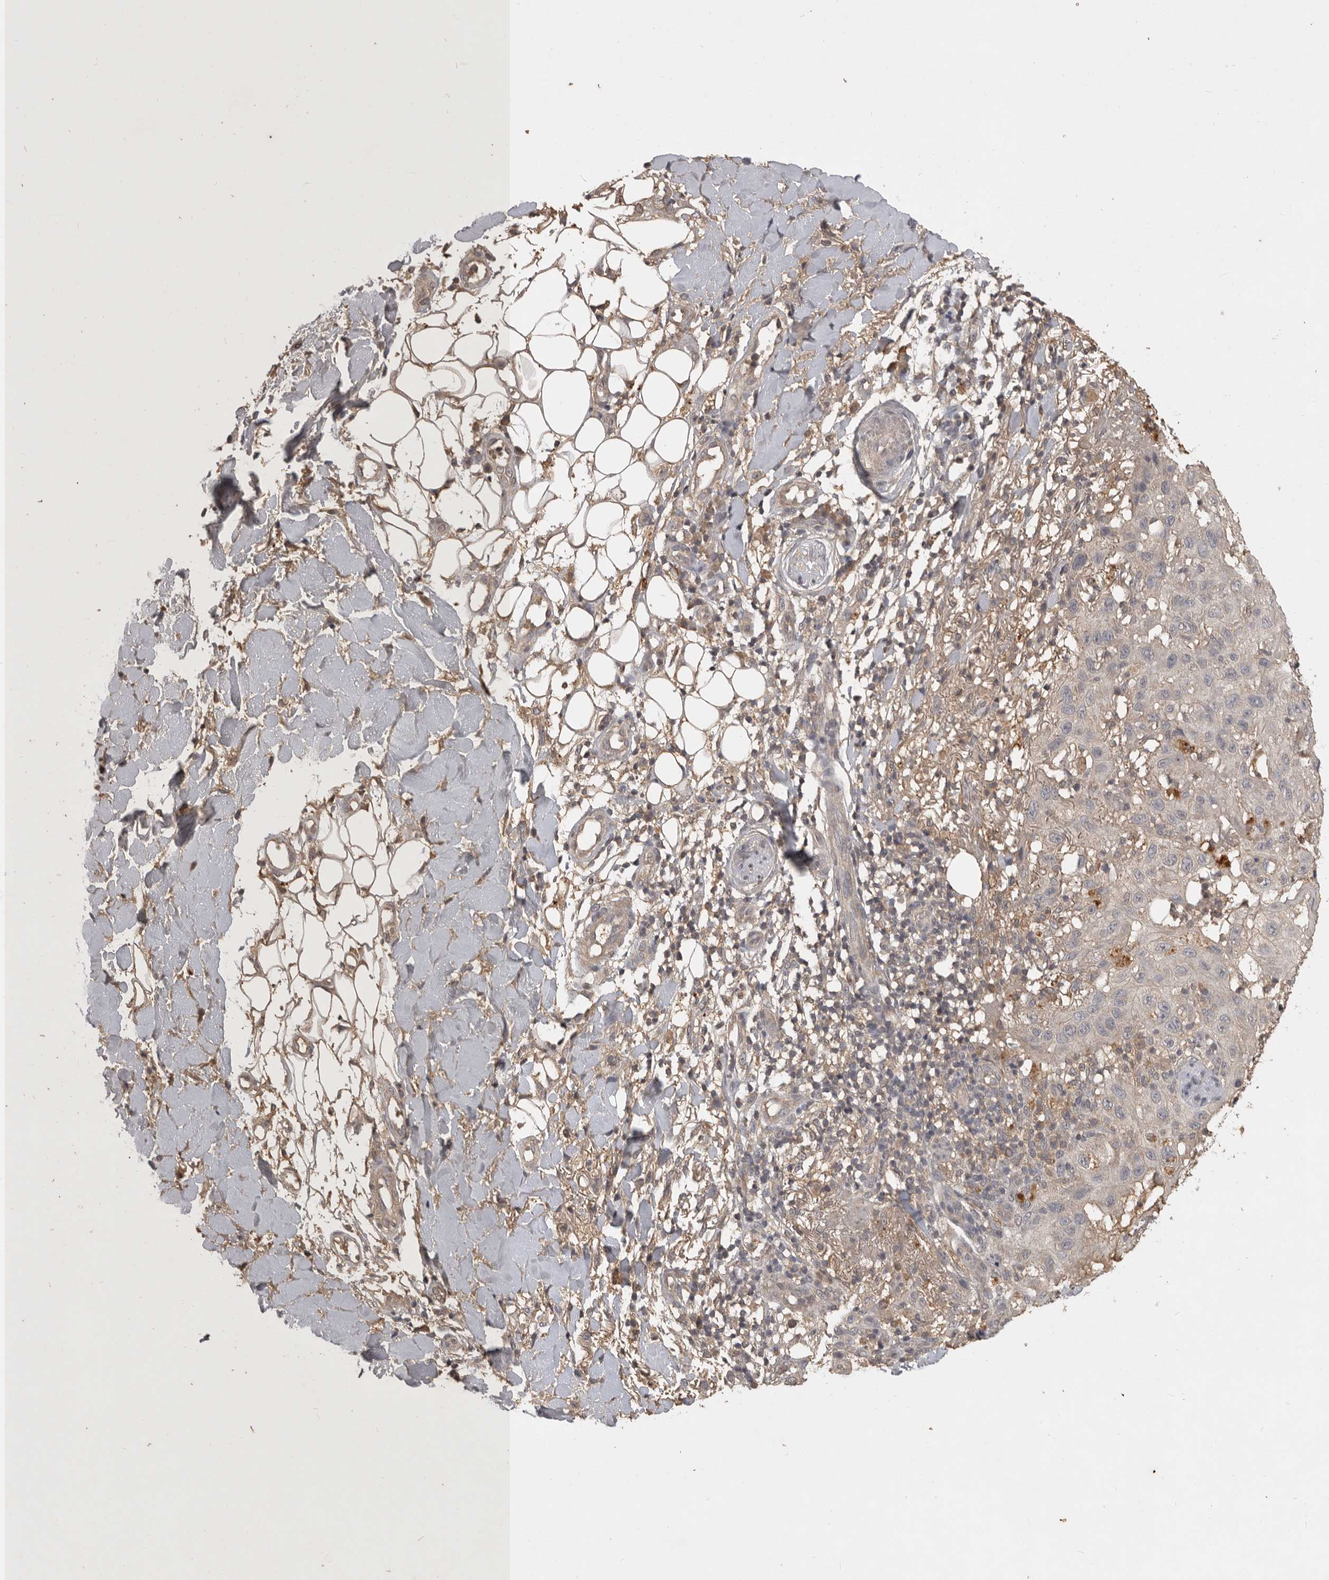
{"staining": {"intensity": "negative", "quantity": "none", "location": "none"}, "tissue": "skin cancer", "cell_type": "Tumor cells", "image_type": "cancer", "snomed": [{"axis": "morphology", "description": "Normal tissue, NOS"}, {"axis": "morphology", "description": "Squamous cell carcinoma, NOS"}, {"axis": "topography", "description": "Skin"}], "caption": "Immunohistochemistry of skin cancer demonstrates no positivity in tumor cells.", "gene": "ADAMTS4", "patient": {"sex": "female", "age": 96}}